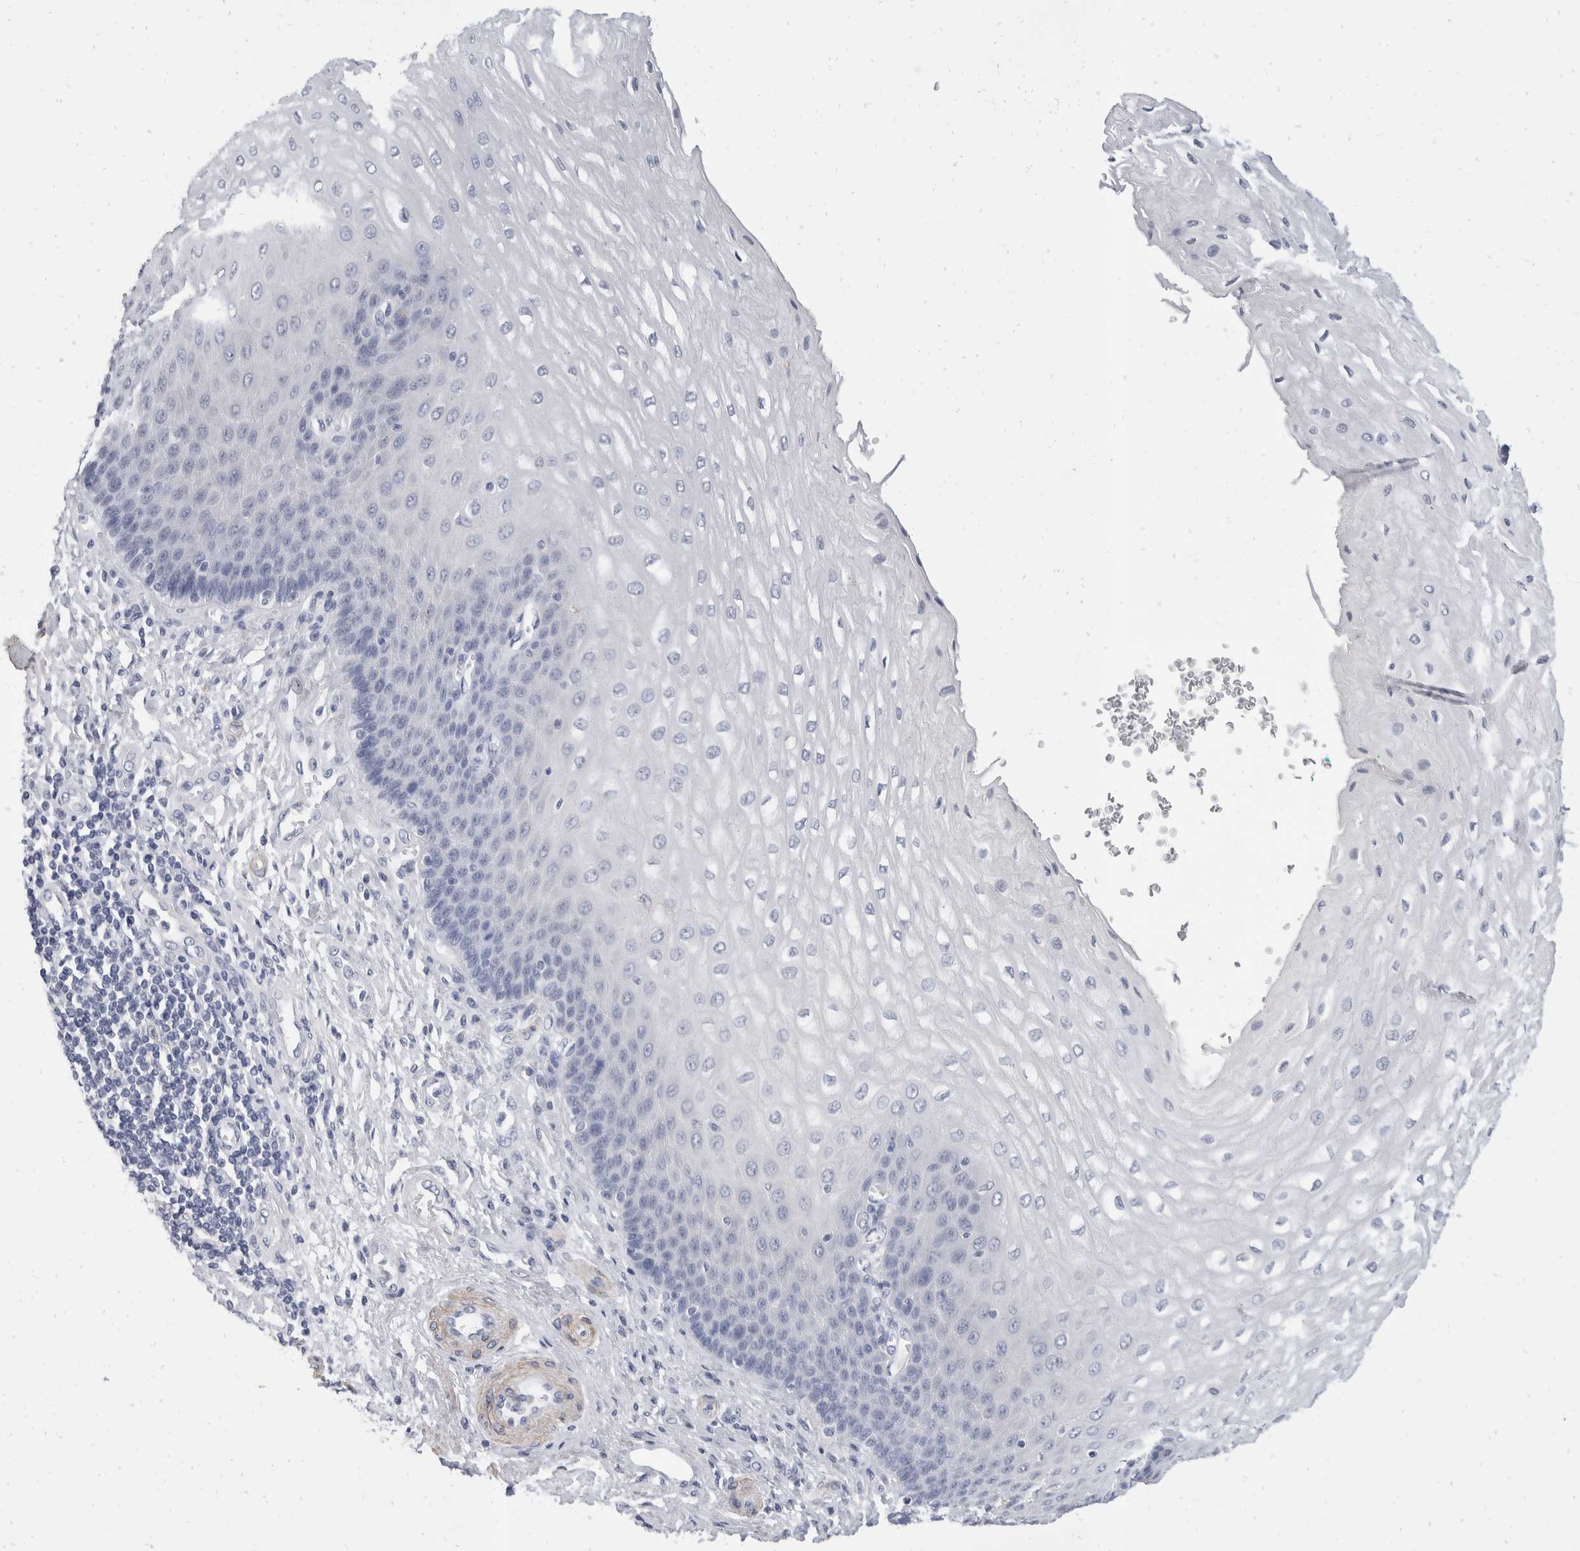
{"staining": {"intensity": "negative", "quantity": "none", "location": "none"}, "tissue": "esophagus", "cell_type": "Squamous epithelial cells", "image_type": "normal", "snomed": [{"axis": "morphology", "description": "Normal tissue, NOS"}, {"axis": "topography", "description": "Esophagus"}], "caption": "An immunohistochemistry histopathology image of normal esophagus is shown. There is no staining in squamous epithelial cells of esophagus.", "gene": "CATSPERD", "patient": {"sex": "male", "age": 54}}